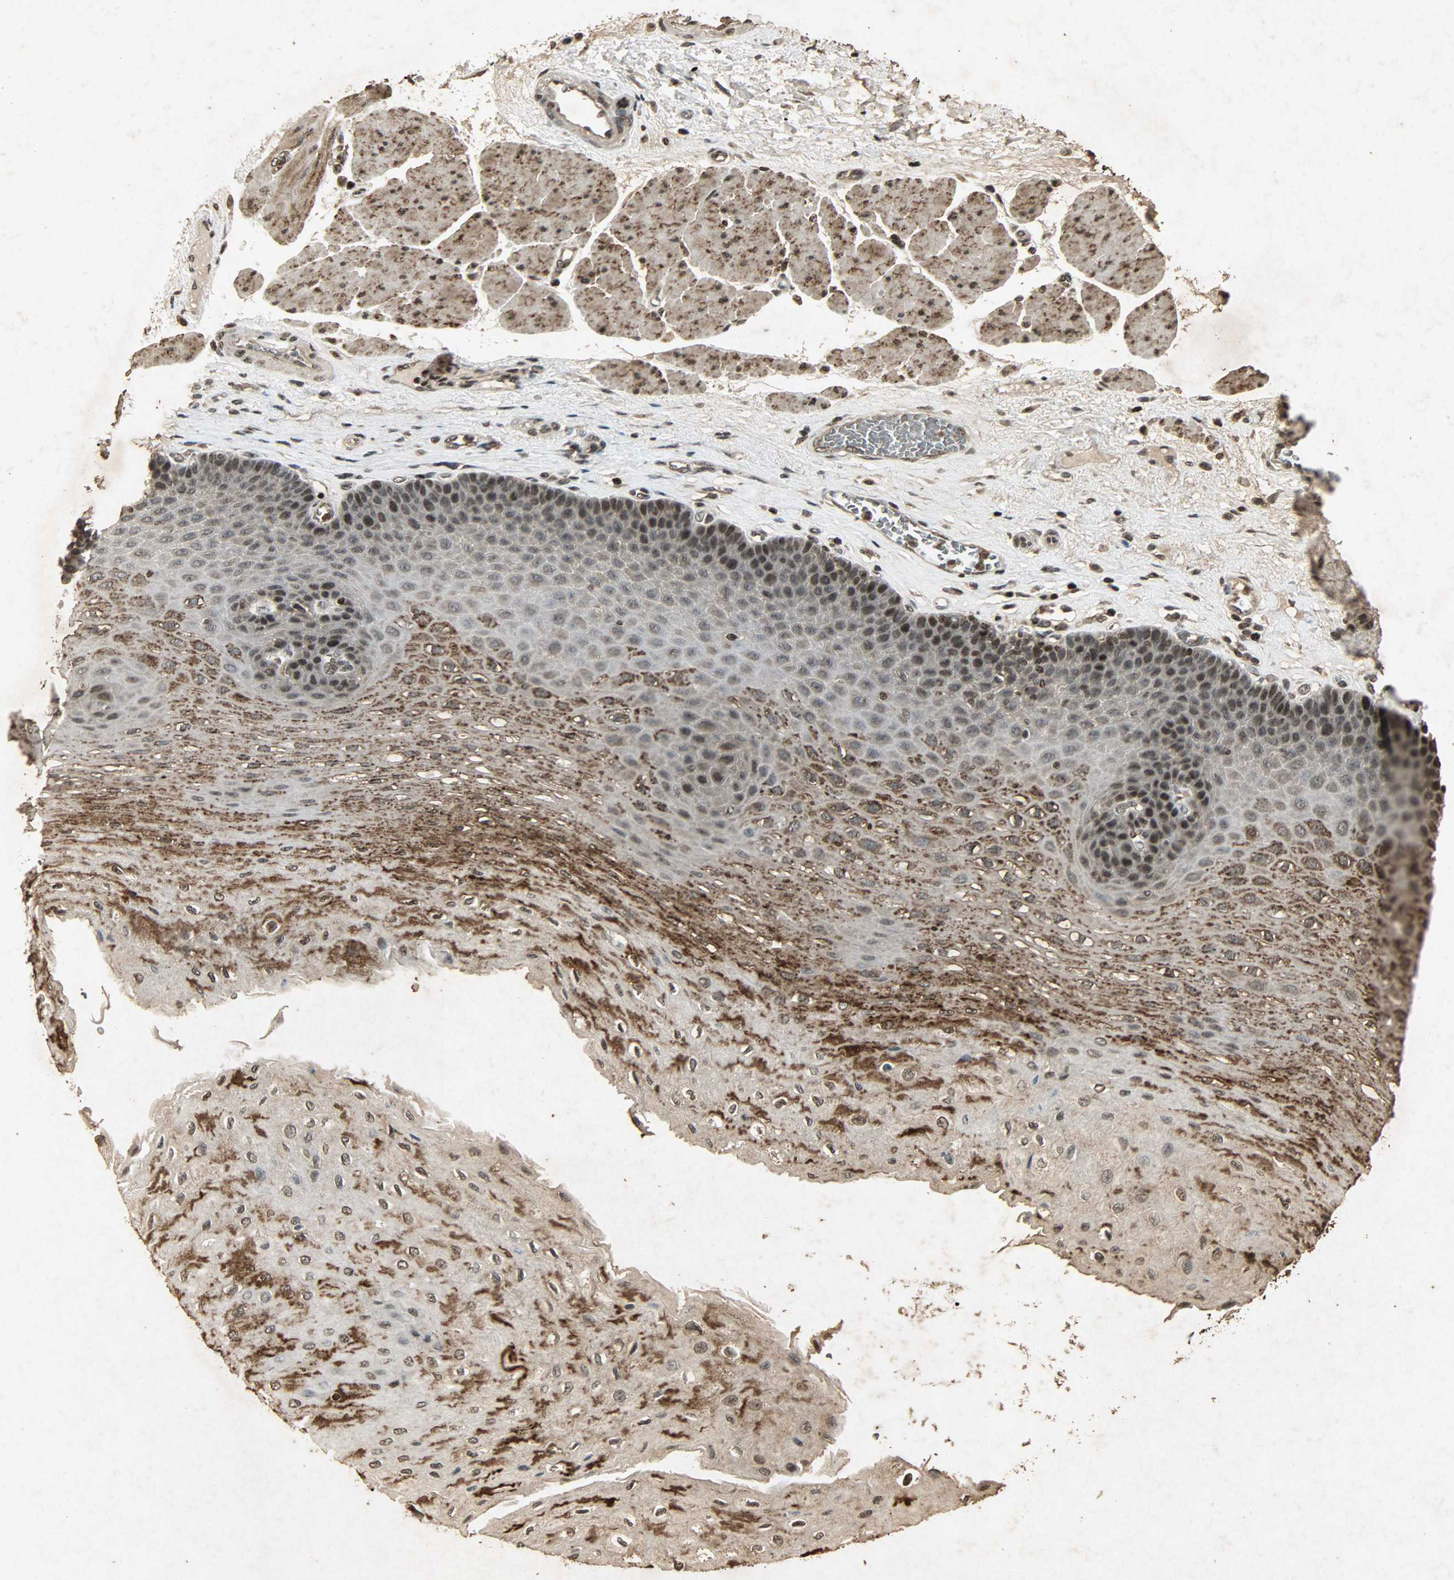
{"staining": {"intensity": "strong", "quantity": ">75%", "location": "cytoplasmic/membranous,nuclear"}, "tissue": "esophagus", "cell_type": "Squamous epithelial cells", "image_type": "normal", "snomed": [{"axis": "morphology", "description": "Normal tissue, NOS"}, {"axis": "topography", "description": "Esophagus"}], "caption": "Immunohistochemical staining of unremarkable human esophagus exhibits high levels of strong cytoplasmic/membranous,nuclear positivity in approximately >75% of squamous epithelial cells. (Brightfield microscopy of DAB IHC at high magnification).", "gene": "PPP3R1", "patient": {"sex": "female", "age": 72}}